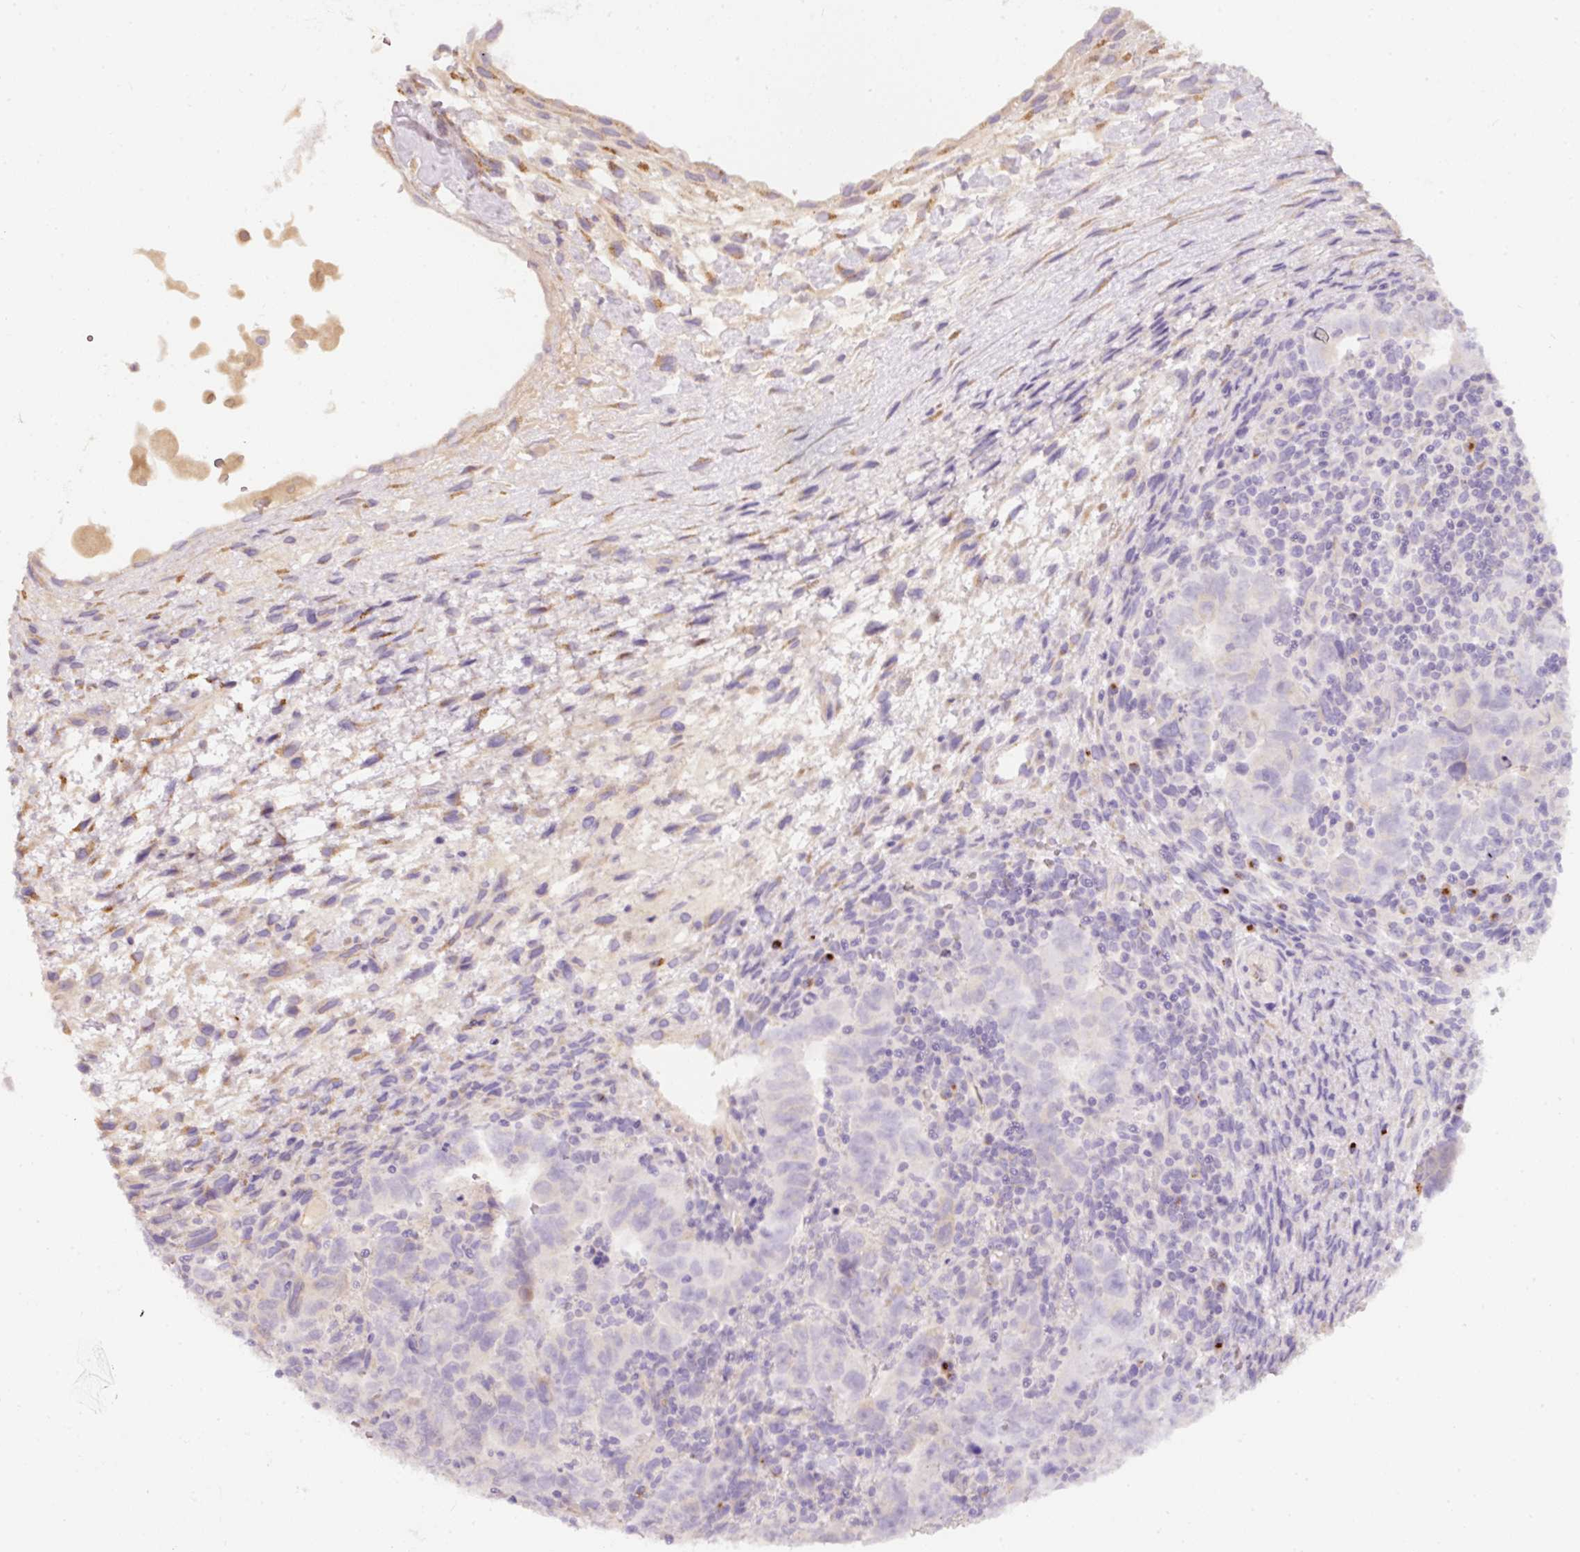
{"staining": {"intensity": "negative", "quantity": "none", "location": "none"}, "tissue": "testis cancer", "cell_type": "Tumor cells", "image_type": "cancer", "snomed": [{"axis": "morphology", "description": "Carcinoma, Embryonal, NOS"}, {"axis": "topography", "description": "Testis"}], "caption": "This is an immunohistochemistry image of human testis cancer. There is no staining in tumor cells.", "gene": "NBPF11", "patient": {"sex": "male", "age": 24}}